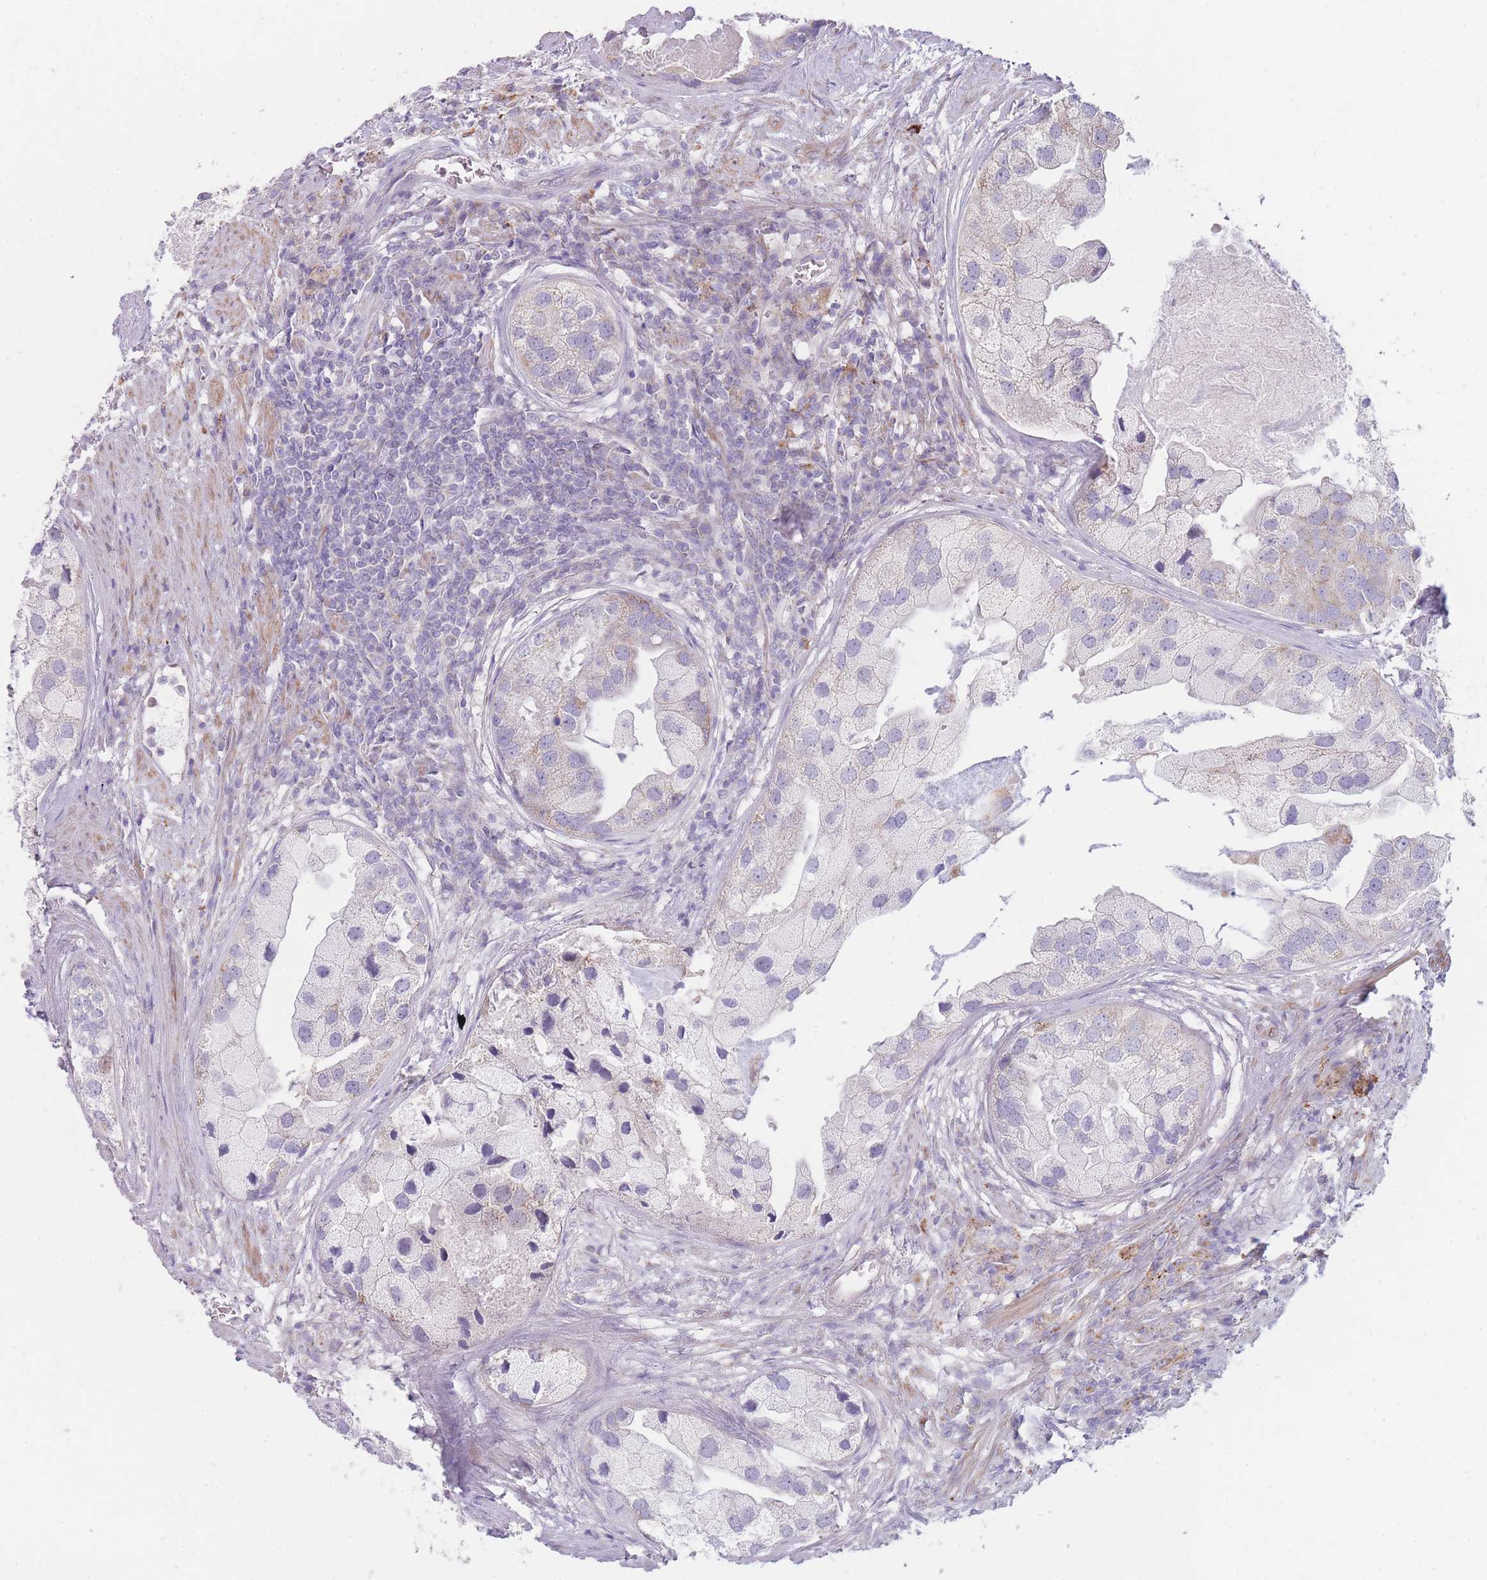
{"staining": {"intensity": "negative", "quantity": "none", "location": "none"}, "tissue": "prostate cancer", "cell_type": "Tumor cells", "image_type": "cancer", "snomed": [{"axis": "morphology", "description": "Adenocarcinoma, High grade"}, {"axis": "topography", "description": "Prostate"}], "caption": "This micrograph is of prostate cancer stained with immunohistochemistry (IHC) to label a protein in brown with the nuclei are counter-stained blue. There is no expression in tumor cells.", "gene": "SMPD4", "patient": {"sex": "male", "age": 62}}